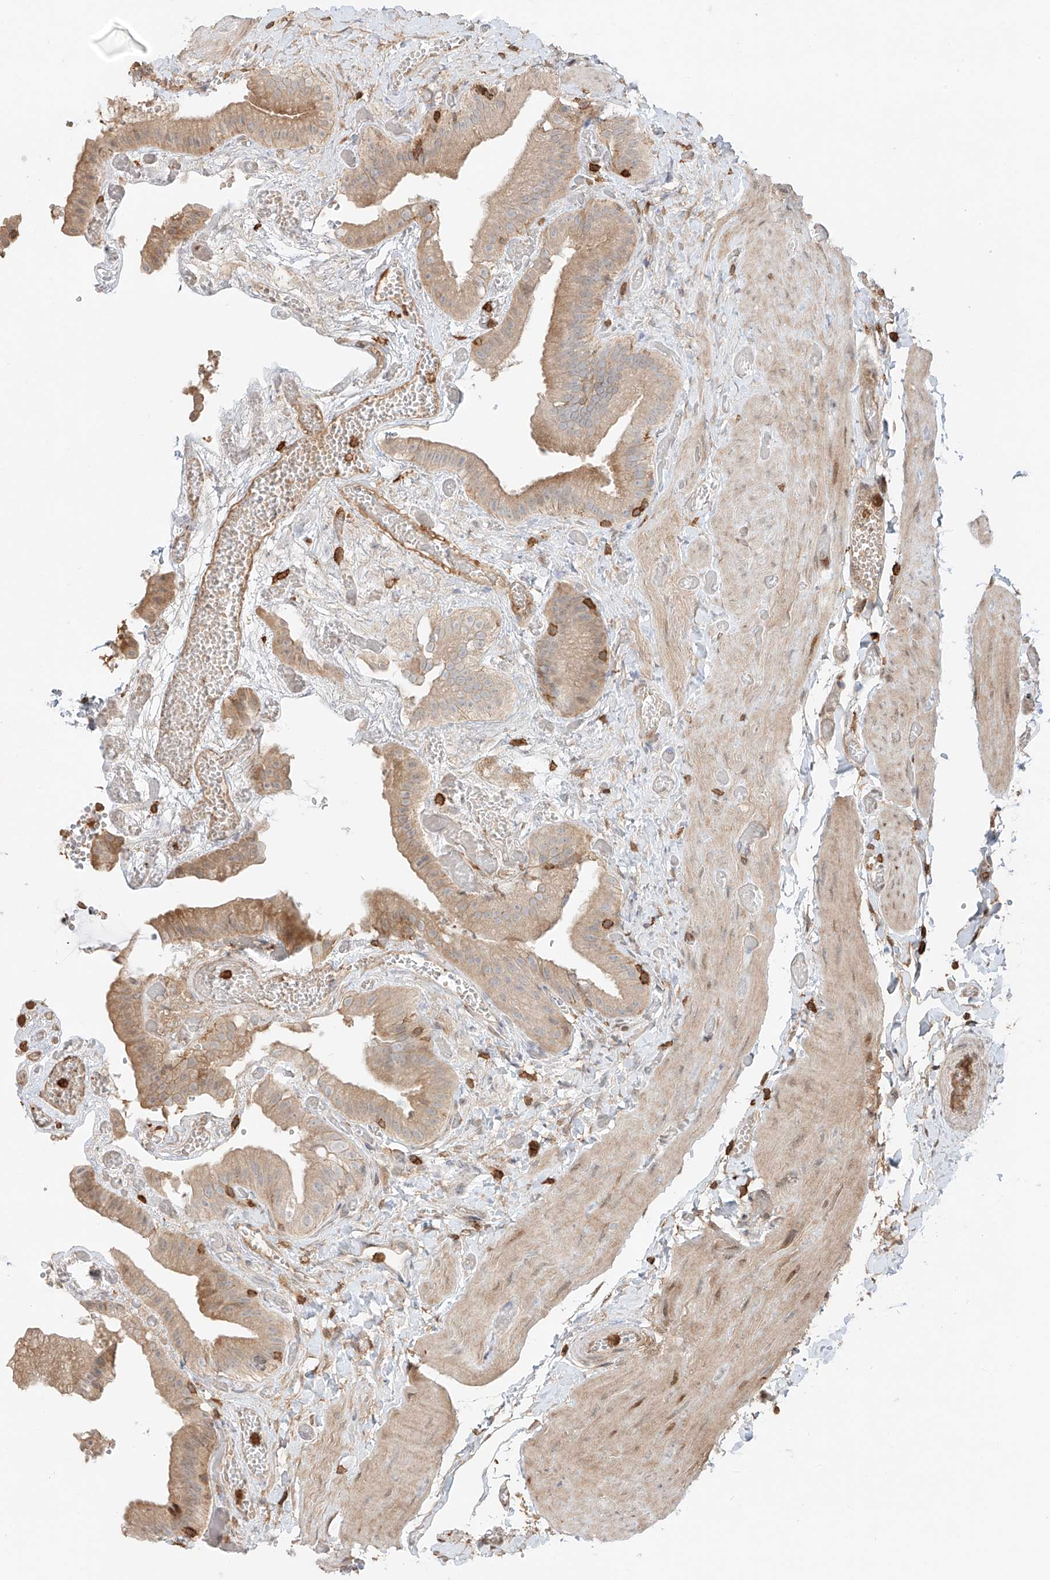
{"staining": {"intensity": "moderate", "quantity": "25%-75%", "location": "cytoplasmic/membranous,nuclear"}, "tissue": "gallbladder", "cell_type": "Glandular cells", "image_type": "normal", "snomed": [{"axis": "morphology", "description": "Normal tissue, NOS"}, {"axis": "topography", "description": "Gallbladder"}], "caption": "A high-resolution micrograph shows immunohistochemistry staining of normal gallbladder, which displays moderate cytoplasmic/membranous,nuclear staining in about 25%-75% of glandular cells. (Stains: DAB (3,3'-diaminobenzidine) in brown, nuclei in blue, Microscopy: brightfield microscopy at high magnification).", "gene": "CEP162", "patient": {"sex": "female", "age": 64}}